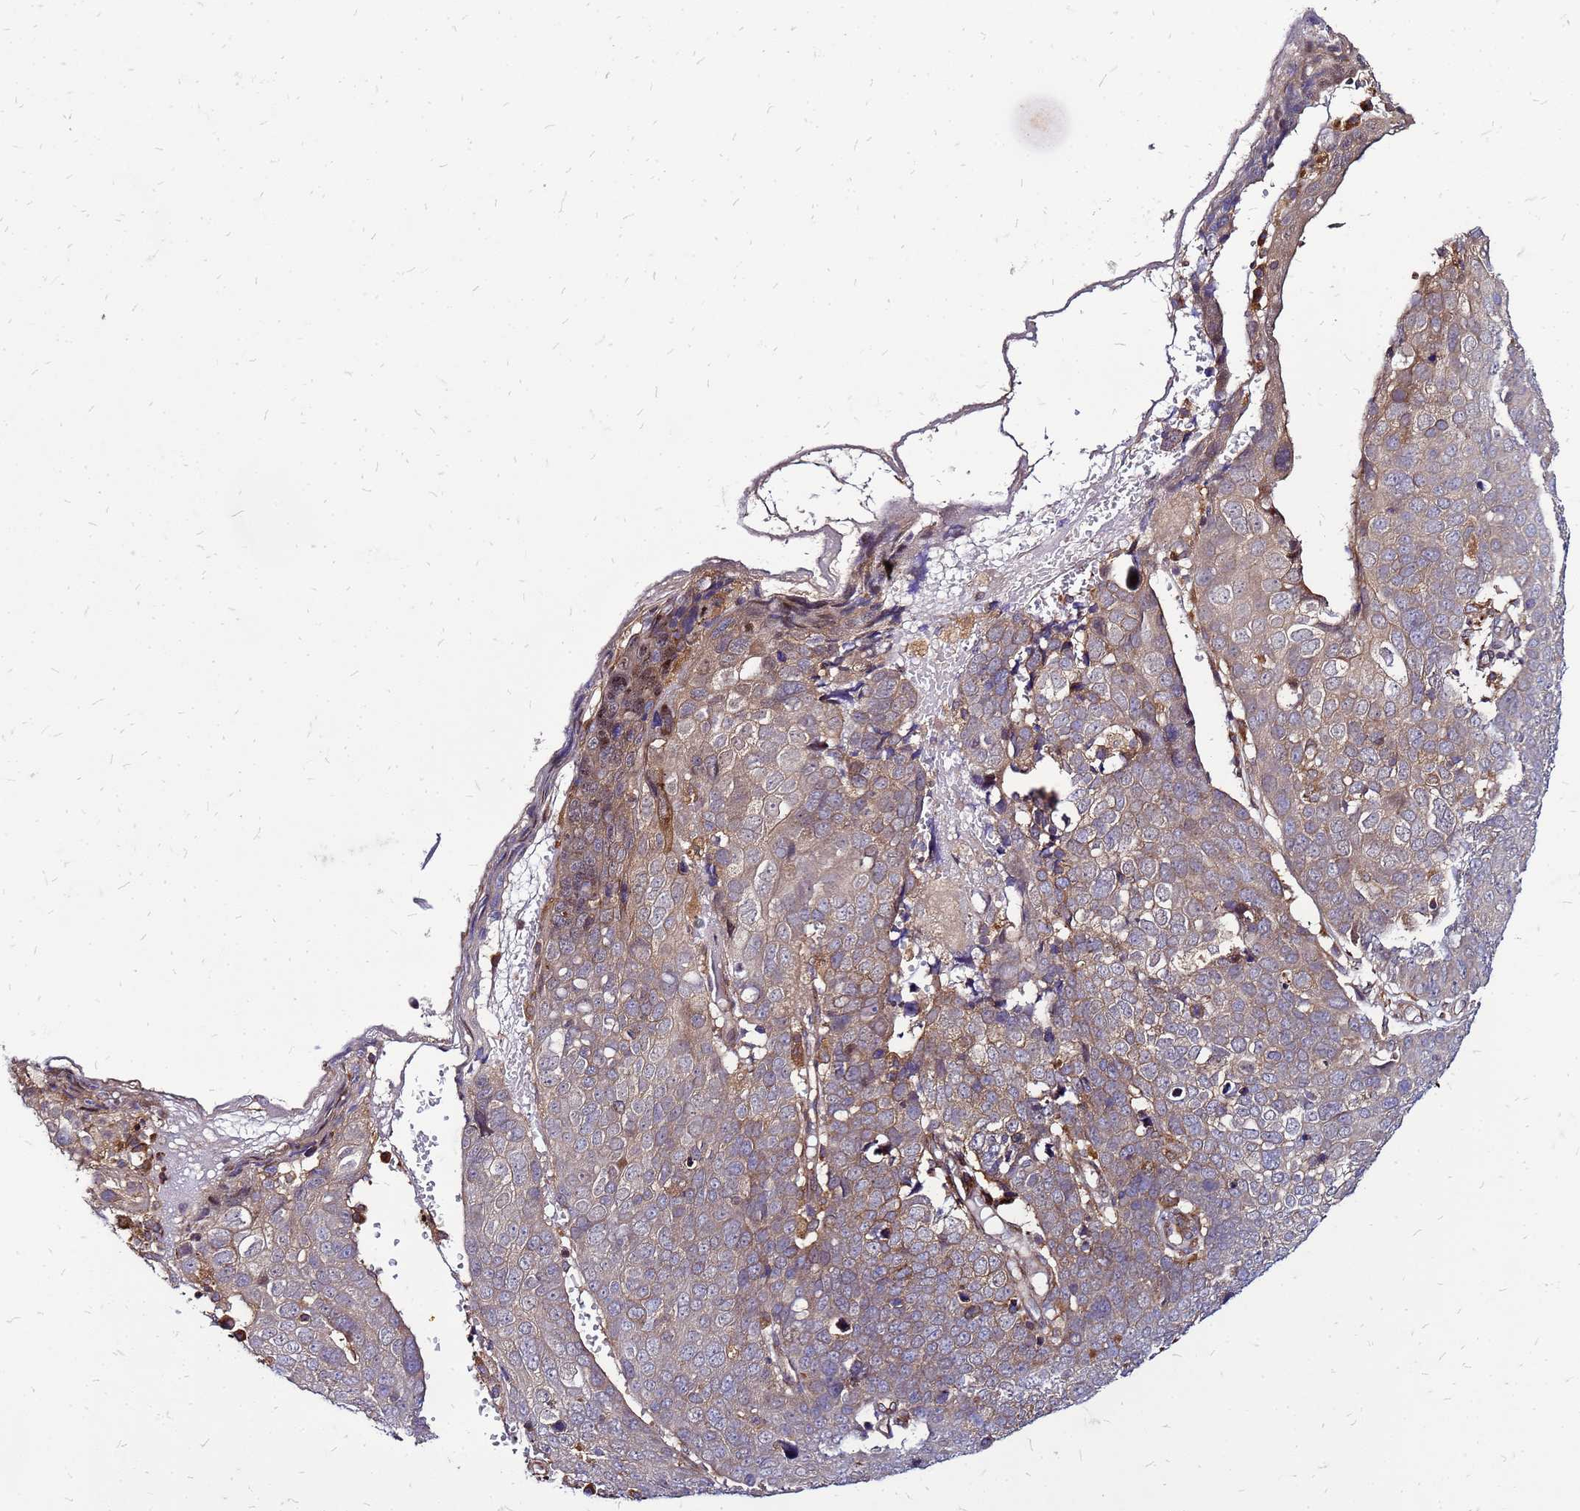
{"staining": {"intensity": "weak", "quantity": "25%-75%", "location": "cytoplasmic/membranous"}, "tissue": "skin cancer", "cell_type": "Tumor cells", "image_type": "cancer", "snomed": [{"axis": "morphology", "description": "Squamous cell carcinoma, NOS"}, {"axis": "topography", "description": "Skin"}], "caption": "A histopathology image showing weak cytoplasmic/membranous expression in approximately 25%-75% of tumor cells in skin cancer, as visualized by brown immunohistochemical staining.", "gene": "CYBC1", "patient": {"sex": "male", "age": 71}}